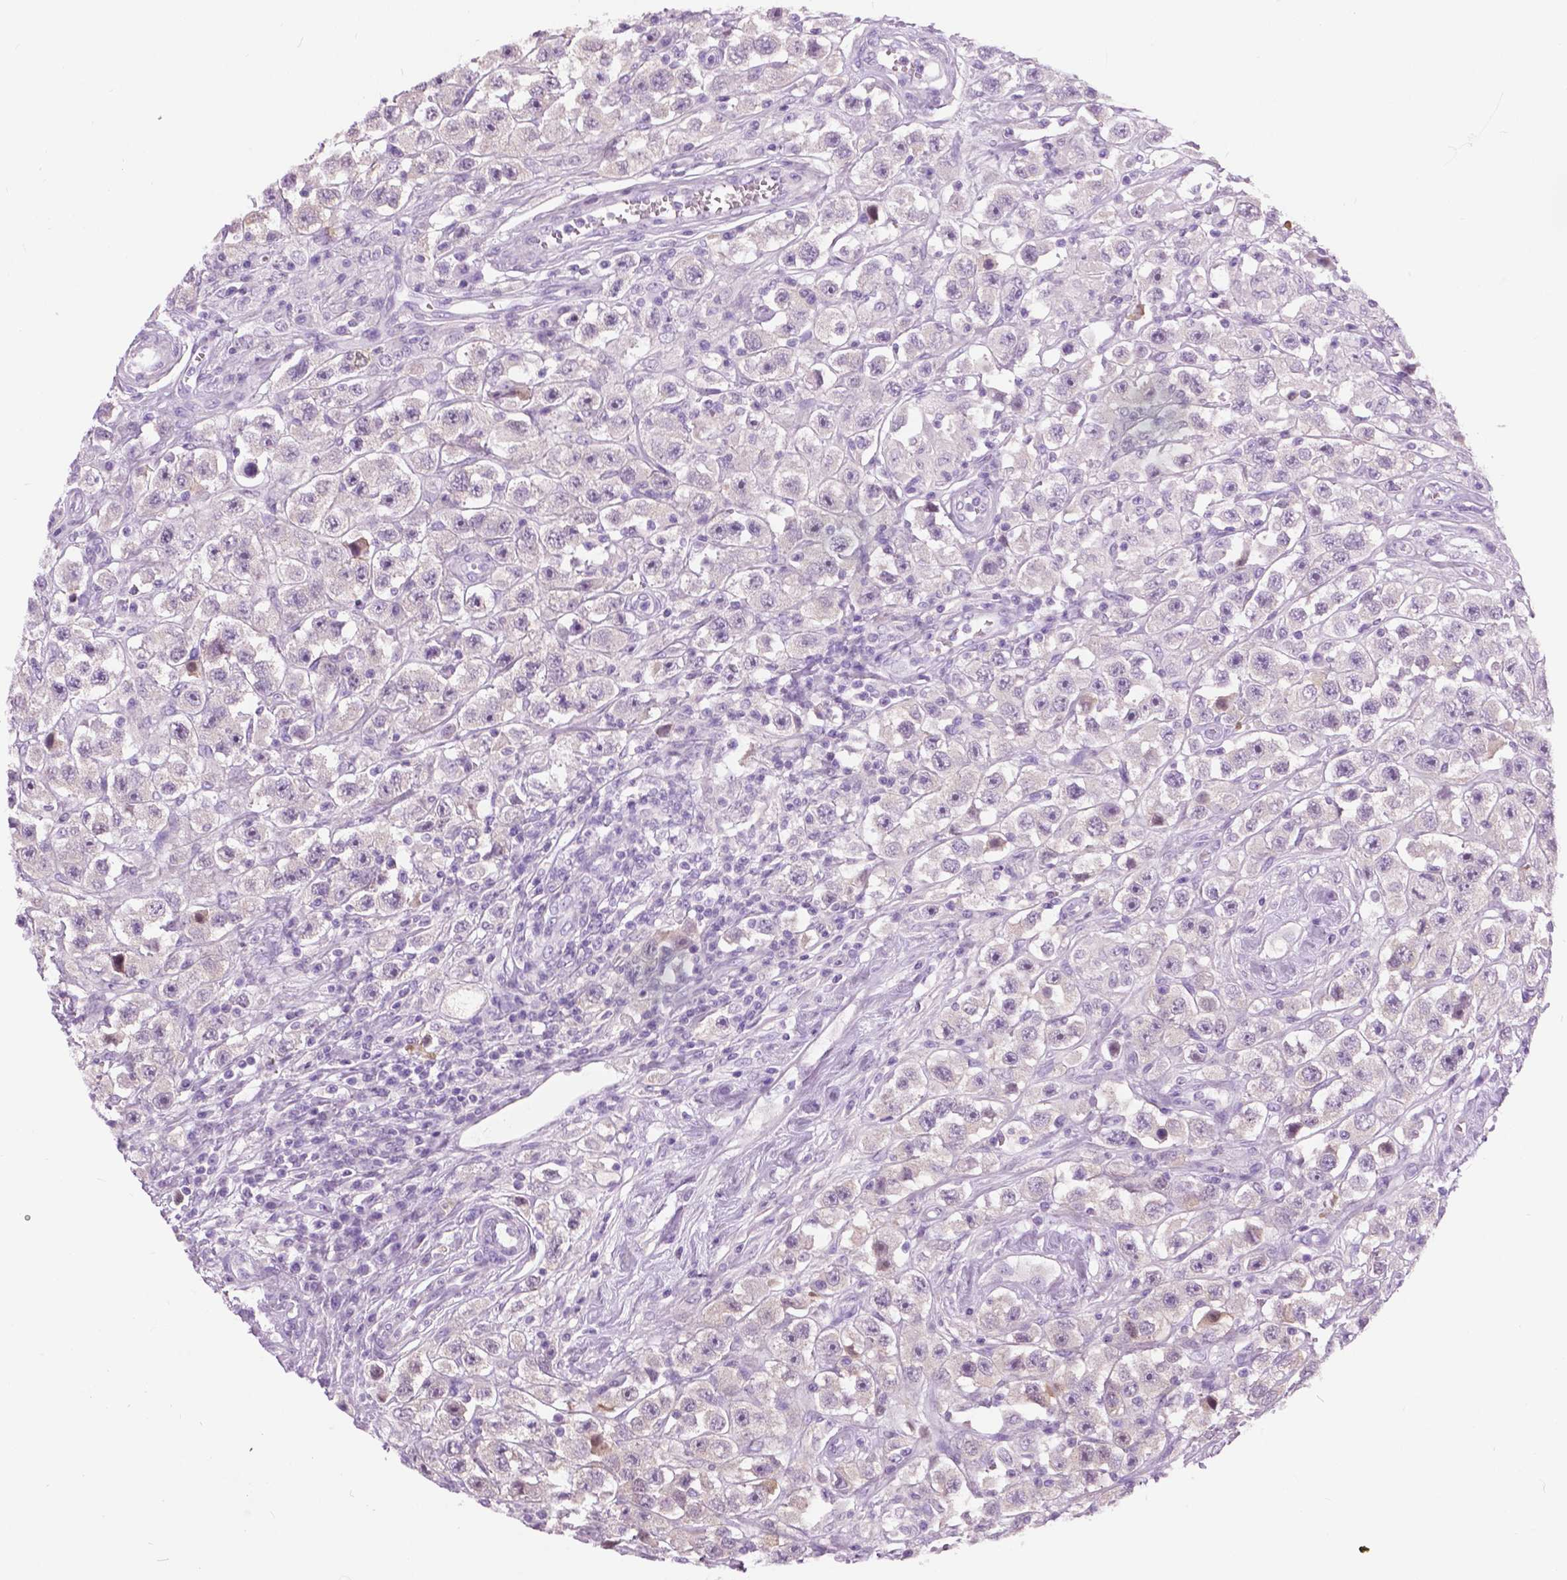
{"staining": {"intensity": "negative", "quantity": "none", "location": "none"}, "tissue": "testis cancer", "cell_type": "Tumor cells", "image_type": "cancer", "snomed": [{"axis": "morphology", "description": "Seminoma, NOS"}, {"axis": "topography", "description": "Testis"}], "caption": "Photomicrograph shows no significant protein staining in tumor cells of testis cancer (seminoma).", "gene": "TP53TG5", "patient": {"sex": "male", "age": 45}}